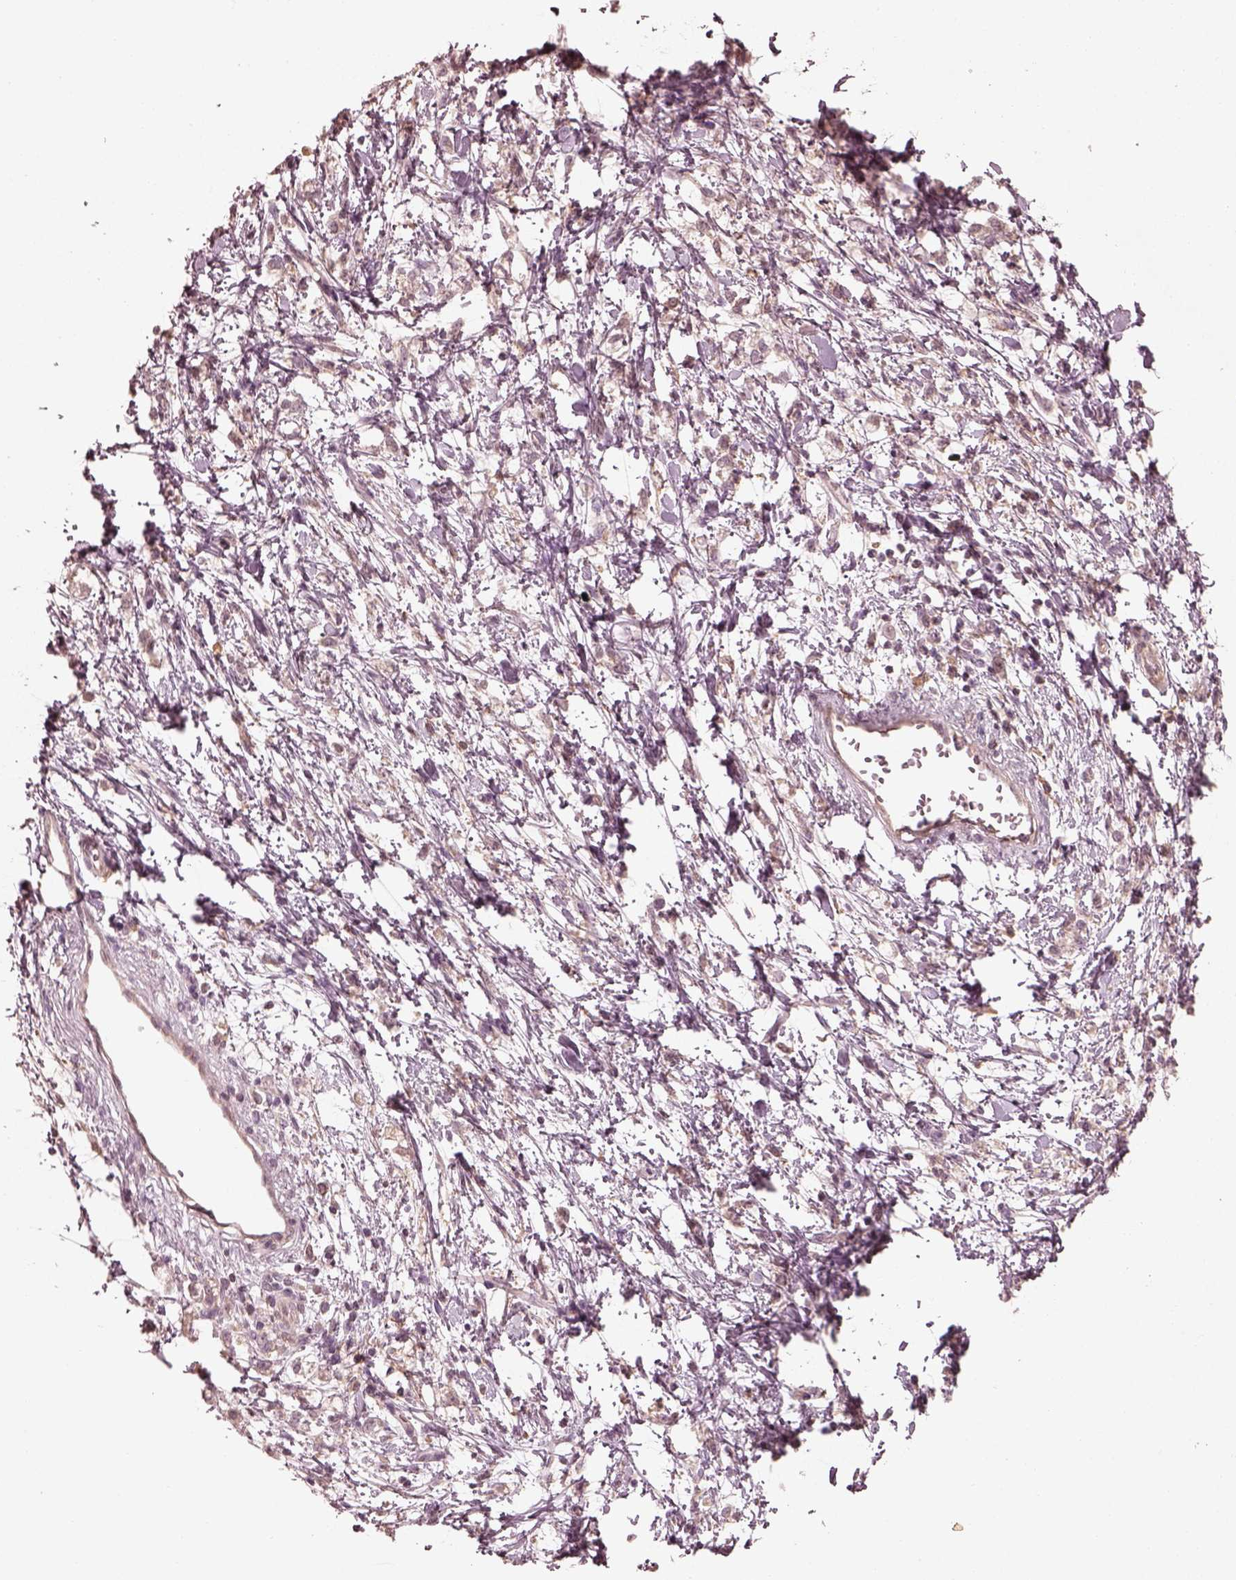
{"staining": {"intensity": "negative", "quantity": "none", "location": "none"}, "tissue": "stomach cancer", "cell_type": "Tumor cells", "image_type": "cancer", "snomed": [{"axis": "morphology", "description": "Adenocarcinoma, NOS"}, {"axis": "topography", "description": "Stomach"}], "caption": "IHC image of stomach cancer stained for a protein (brown), which shows no staining in tumor cells.", "gene": "VWA5B1", "patient": {"sex": "female", "age": 60}}